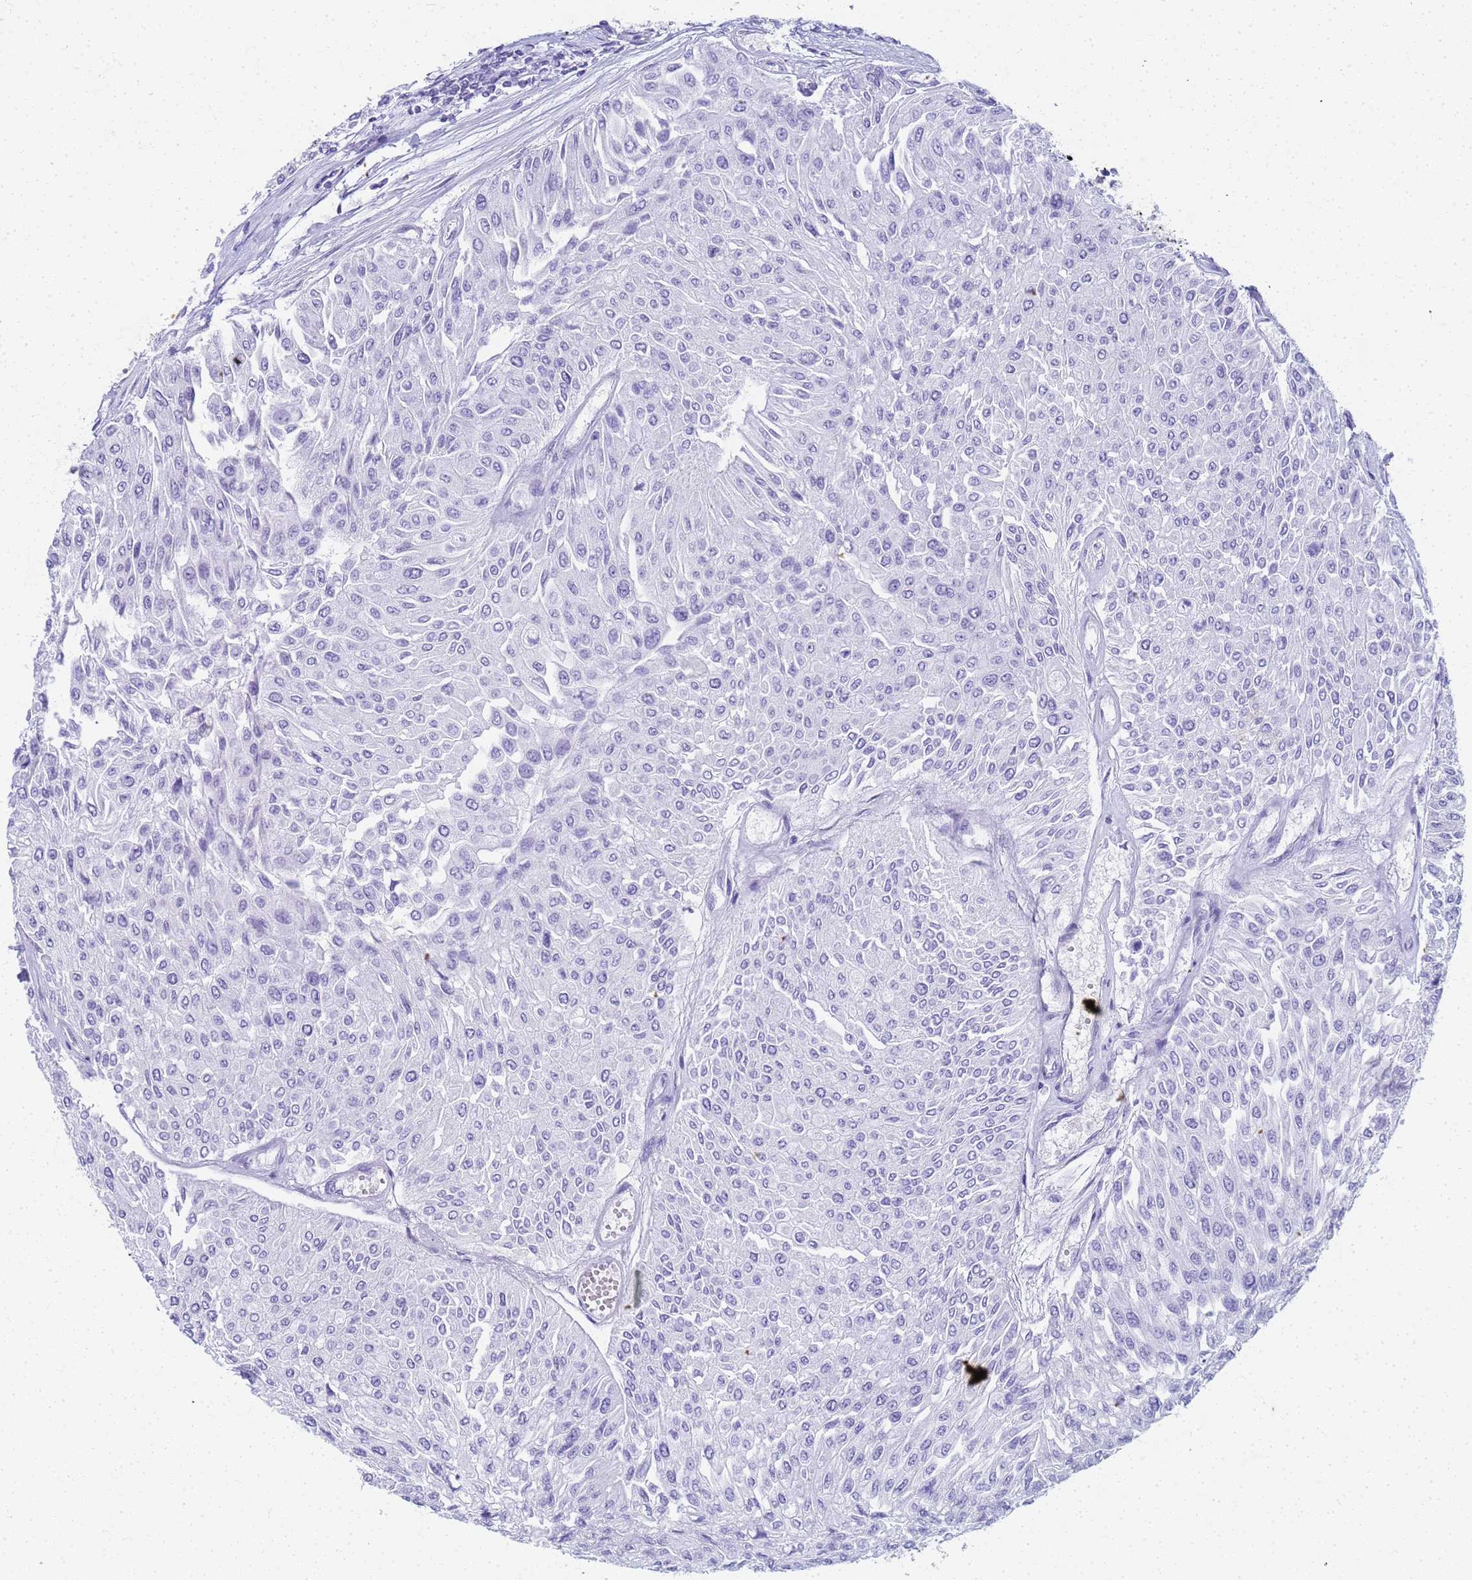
{"staining": {"intensity": "negative", "quantity": "none", "location": "none"}, "tissue": "urothelial cancer", "cell_type": "Tumor cells", "image_type": "cancer", "snomed": [{"axis": "morphology", "description": "Urothelial carcinoma, Low grade"}, {"axis": "topography", "description": "Urinary bladder"}], "caption": "Immunohistochemistry of urothelial carcinoma (low-grade) shows no positivity in tumor cells. (DAB immunohistochemistry visualized using brightfield microscopy, high magnification).", "gene": "SLC7A9", "patient": {"sex": "male", "age": 67}}